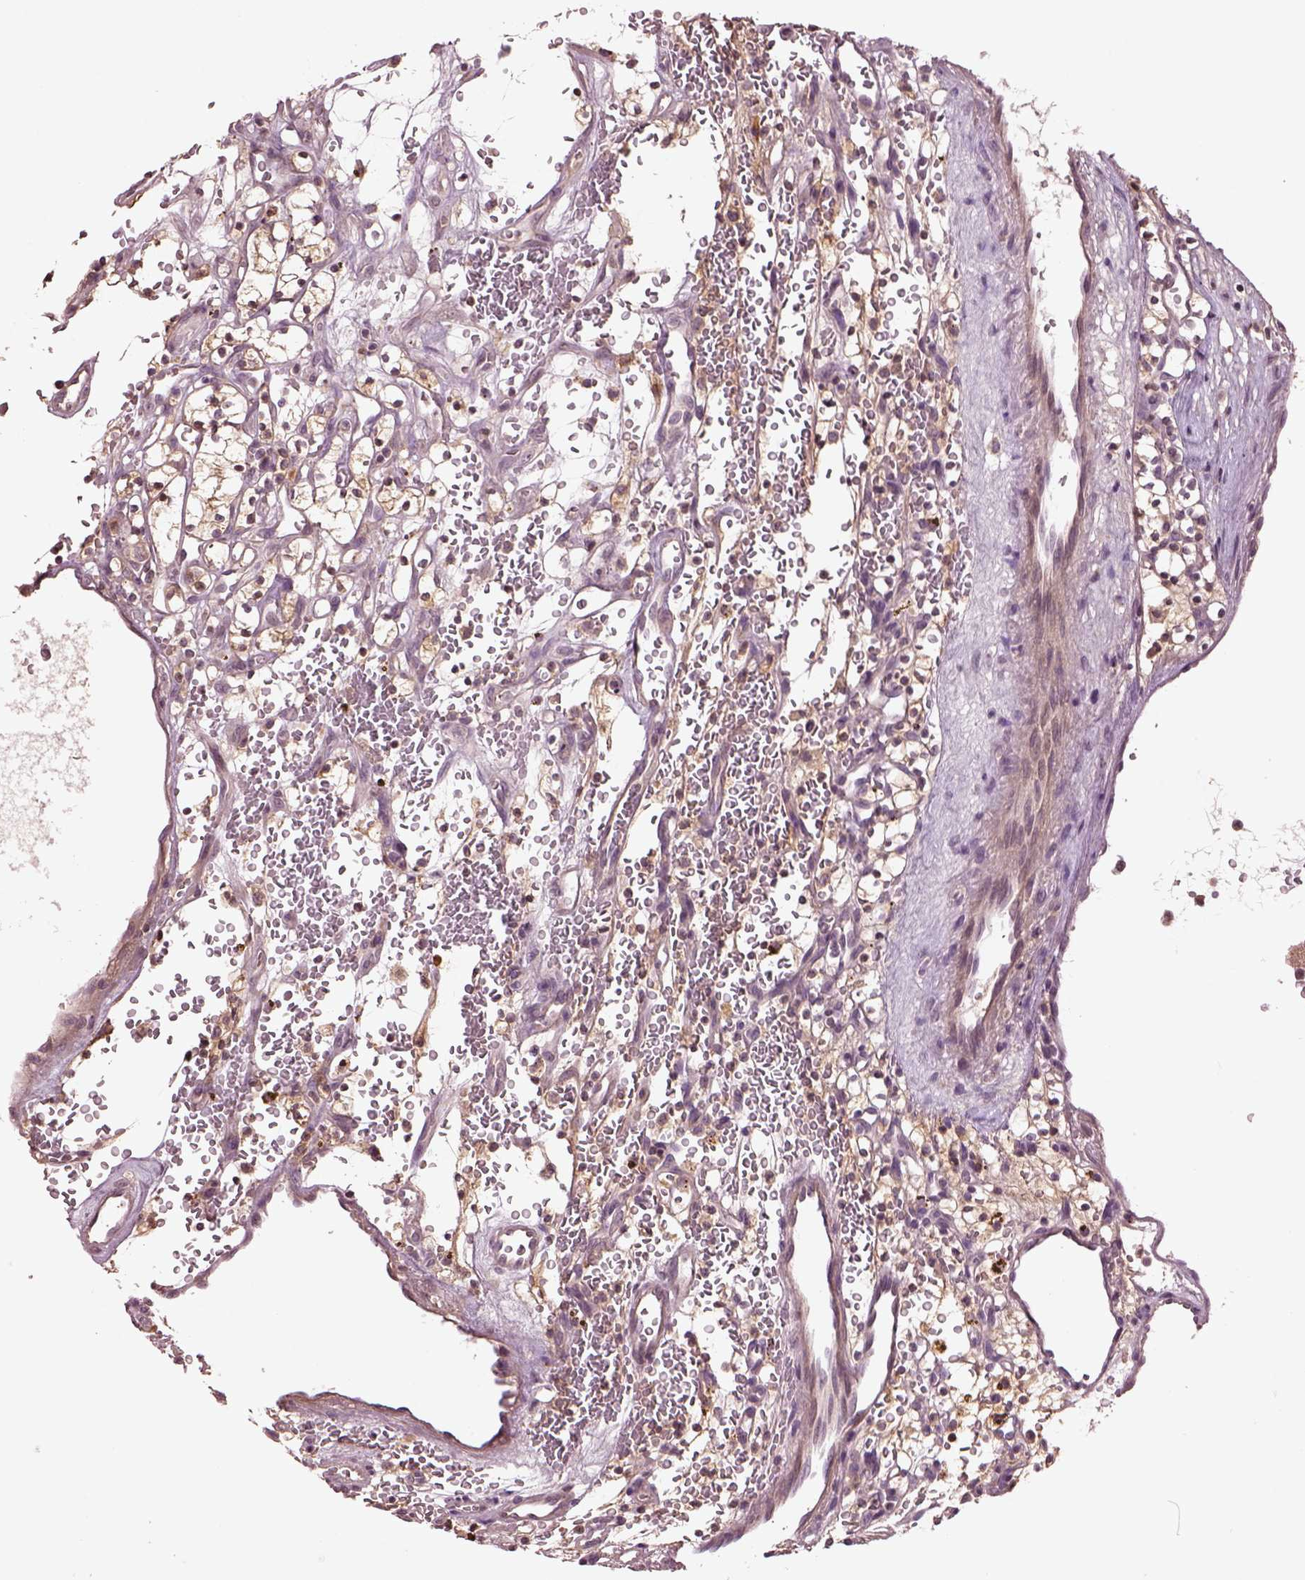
{"staining": {"intensity": "weak", "quantity": "25%-75%", "location": "cytoplasmic/membranous"}, "tissue": "renal cancer", "cell_type": "Tumor cells", "image_type": "cancer", "snomed": [{"axis": "morphology", "description": "Adenocarcinoma, NOS"}, {"axis": "topography", "description": "Kidney"}], "caption": "Protein expression analysis of renal adenocarcinoma reveals weak cytoplasmic/membranous positivity in about 25%-75% of tumor cells.", "gene": "MTHFS", "patient": {"sex": "female", "age": 64}}